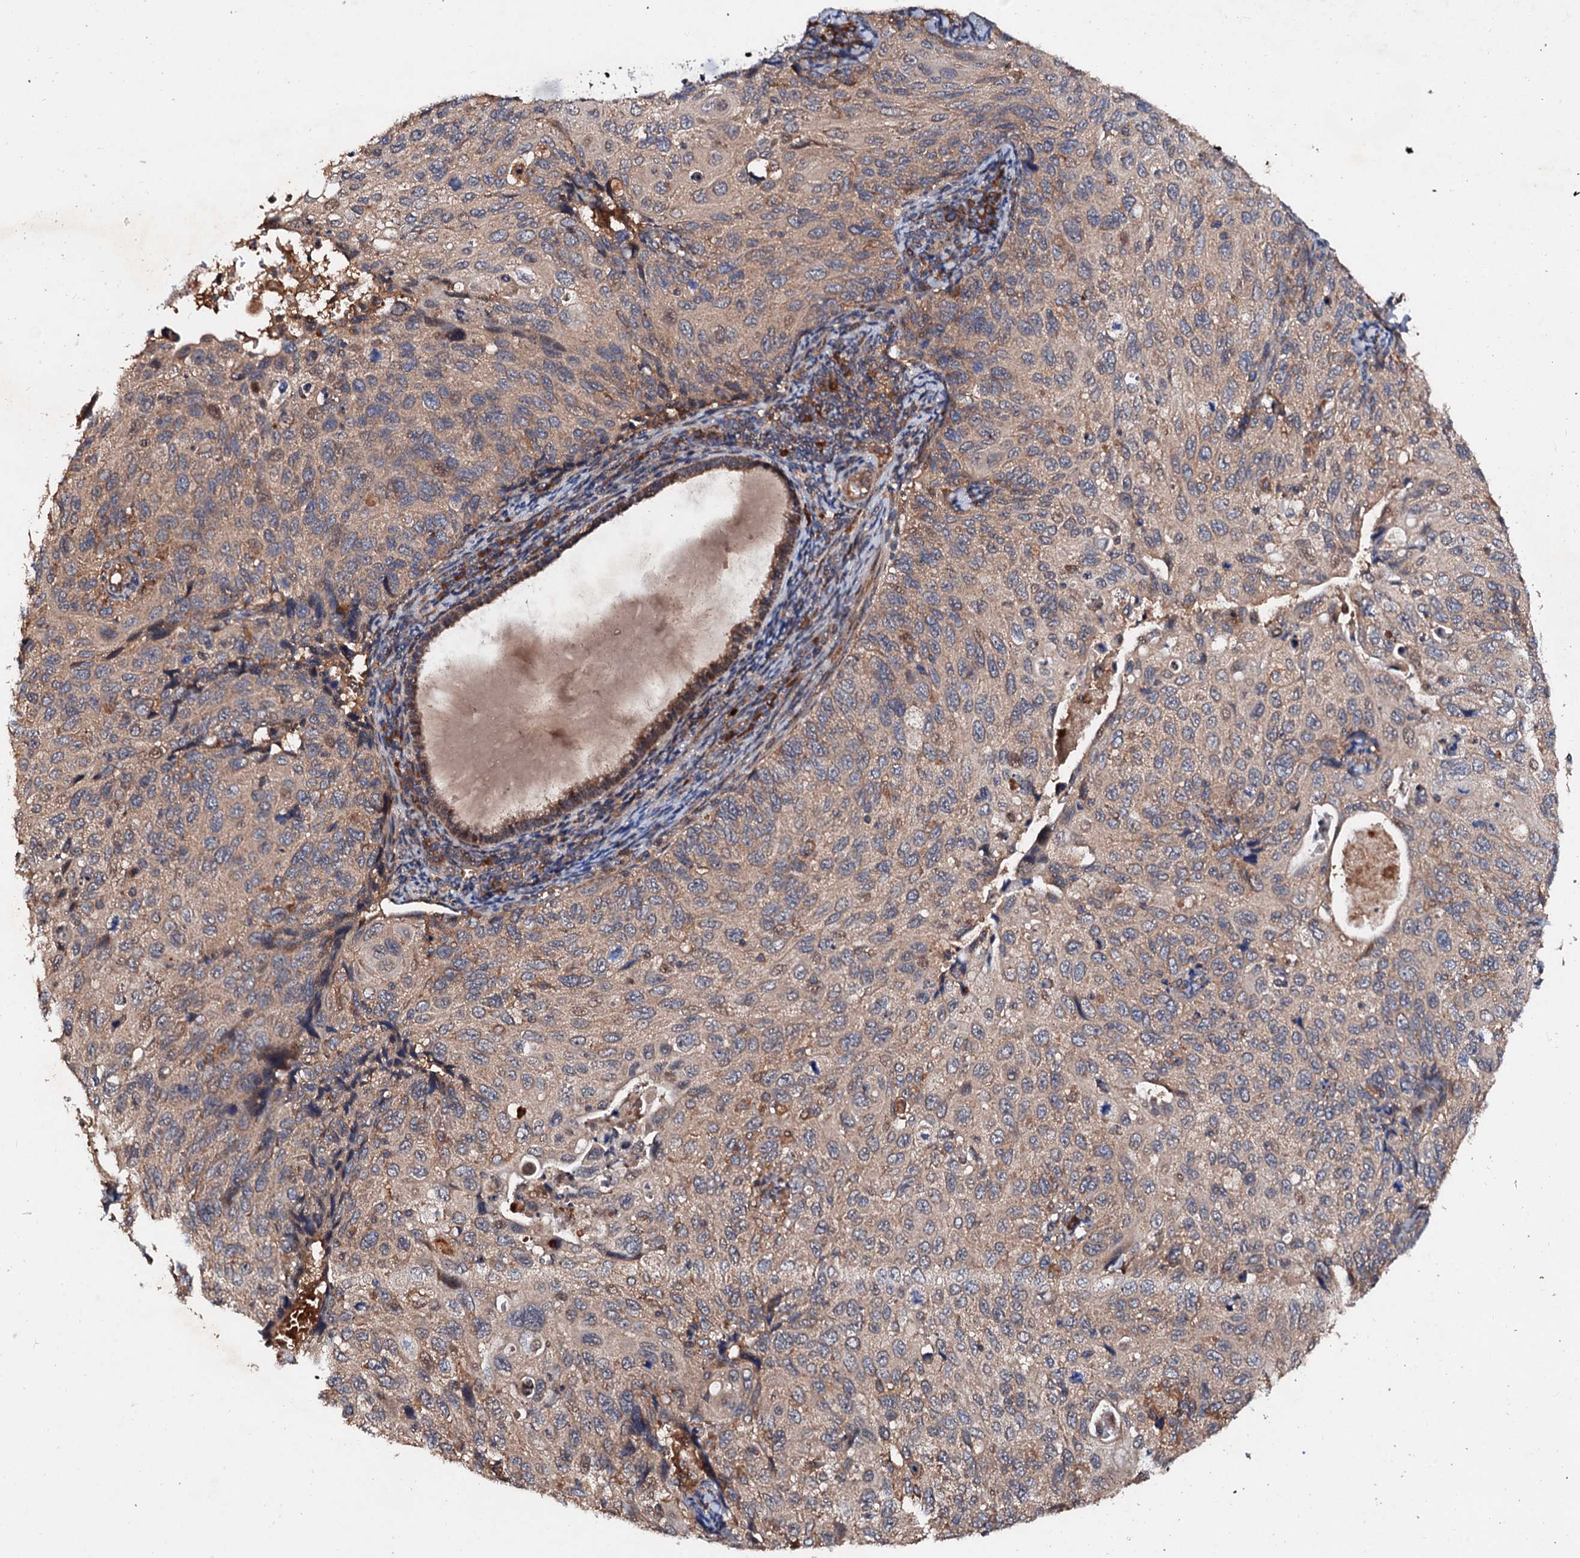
{"staining": {"intensity": "weak", "quantity": ">75%", "location": "cytoplasmic/membranous"}, "tissue": "cervical cancer", "cell_type": "Tumor cells", "image_type": "cancer", "snomed": [{"axis": "morphology", "description": "Squamous cell carcinoma, NOS"}, {"axis": "topography", "description": "Cervix"}], "caption": "High-magnification brightfield microscopy of cervical cancer (squamous cell carcinoma) stained with DAB (brown) and counterstained with hematoxylin (blue). tumor cells exhibit weak cytoplasmic/membranous expression is seen in approximately>75% of cells.", "gene": "EXTL1", "patient": {"sex": "female", "age": 70}}